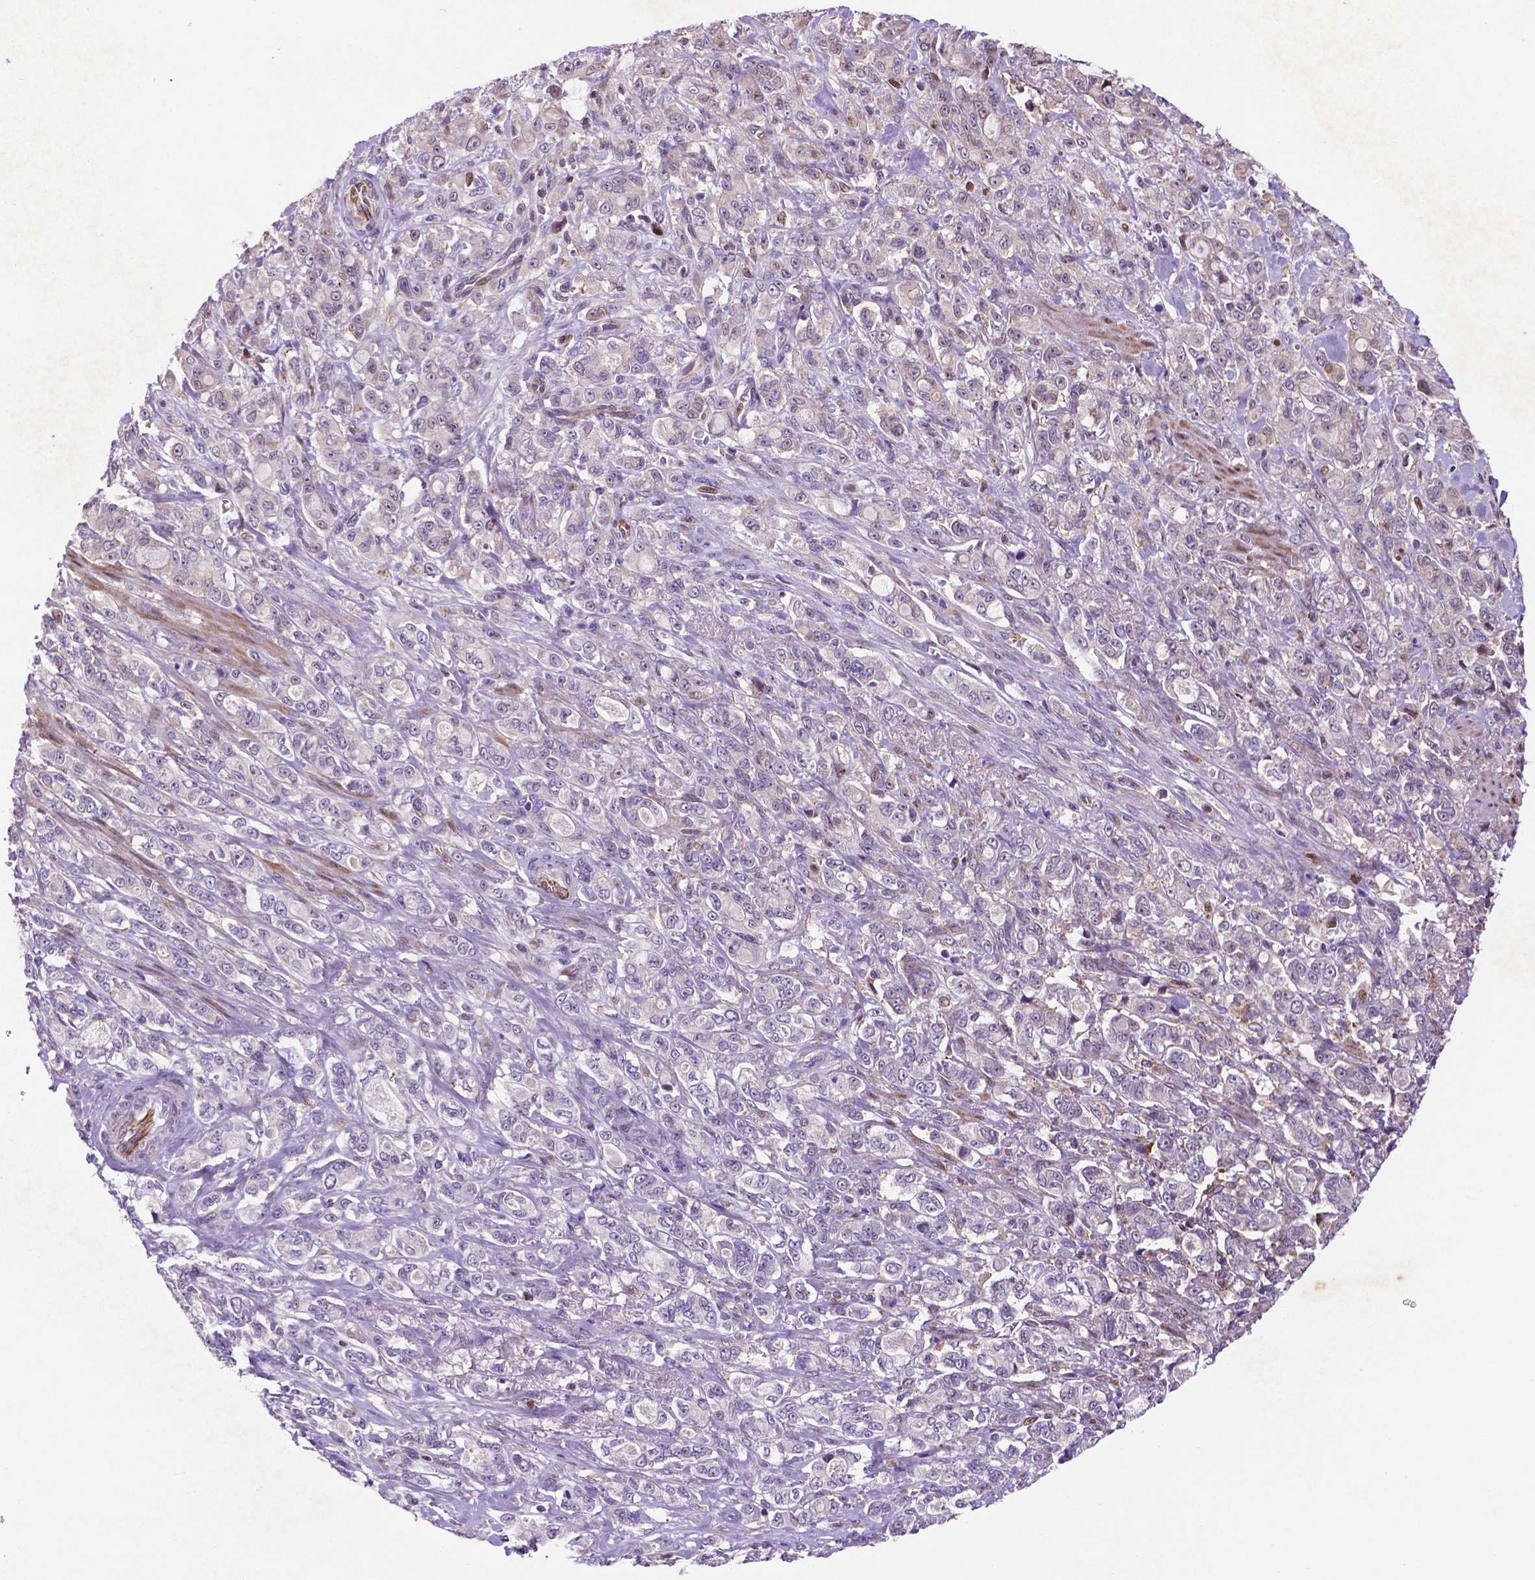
{"staining": {"intensity": "negative", "quantity": "none", "location": "none"}, "tissue": "stomach cancer", "cell_type": "Tumor cells", "image_type": "cancer", "snomed": [{"axis": "morphology", "description": "Adenocarcinoma, NOS"}, {"axis": "topography", "description": "Stomach"}], "caption": "The image reveals no staining of tumor cells in stomach adenocarcinoma. (IHC, brightfield microscopy, high magnification).", "gene": "TM4SF20", "patient": {"sex": "male", "age": 63}}